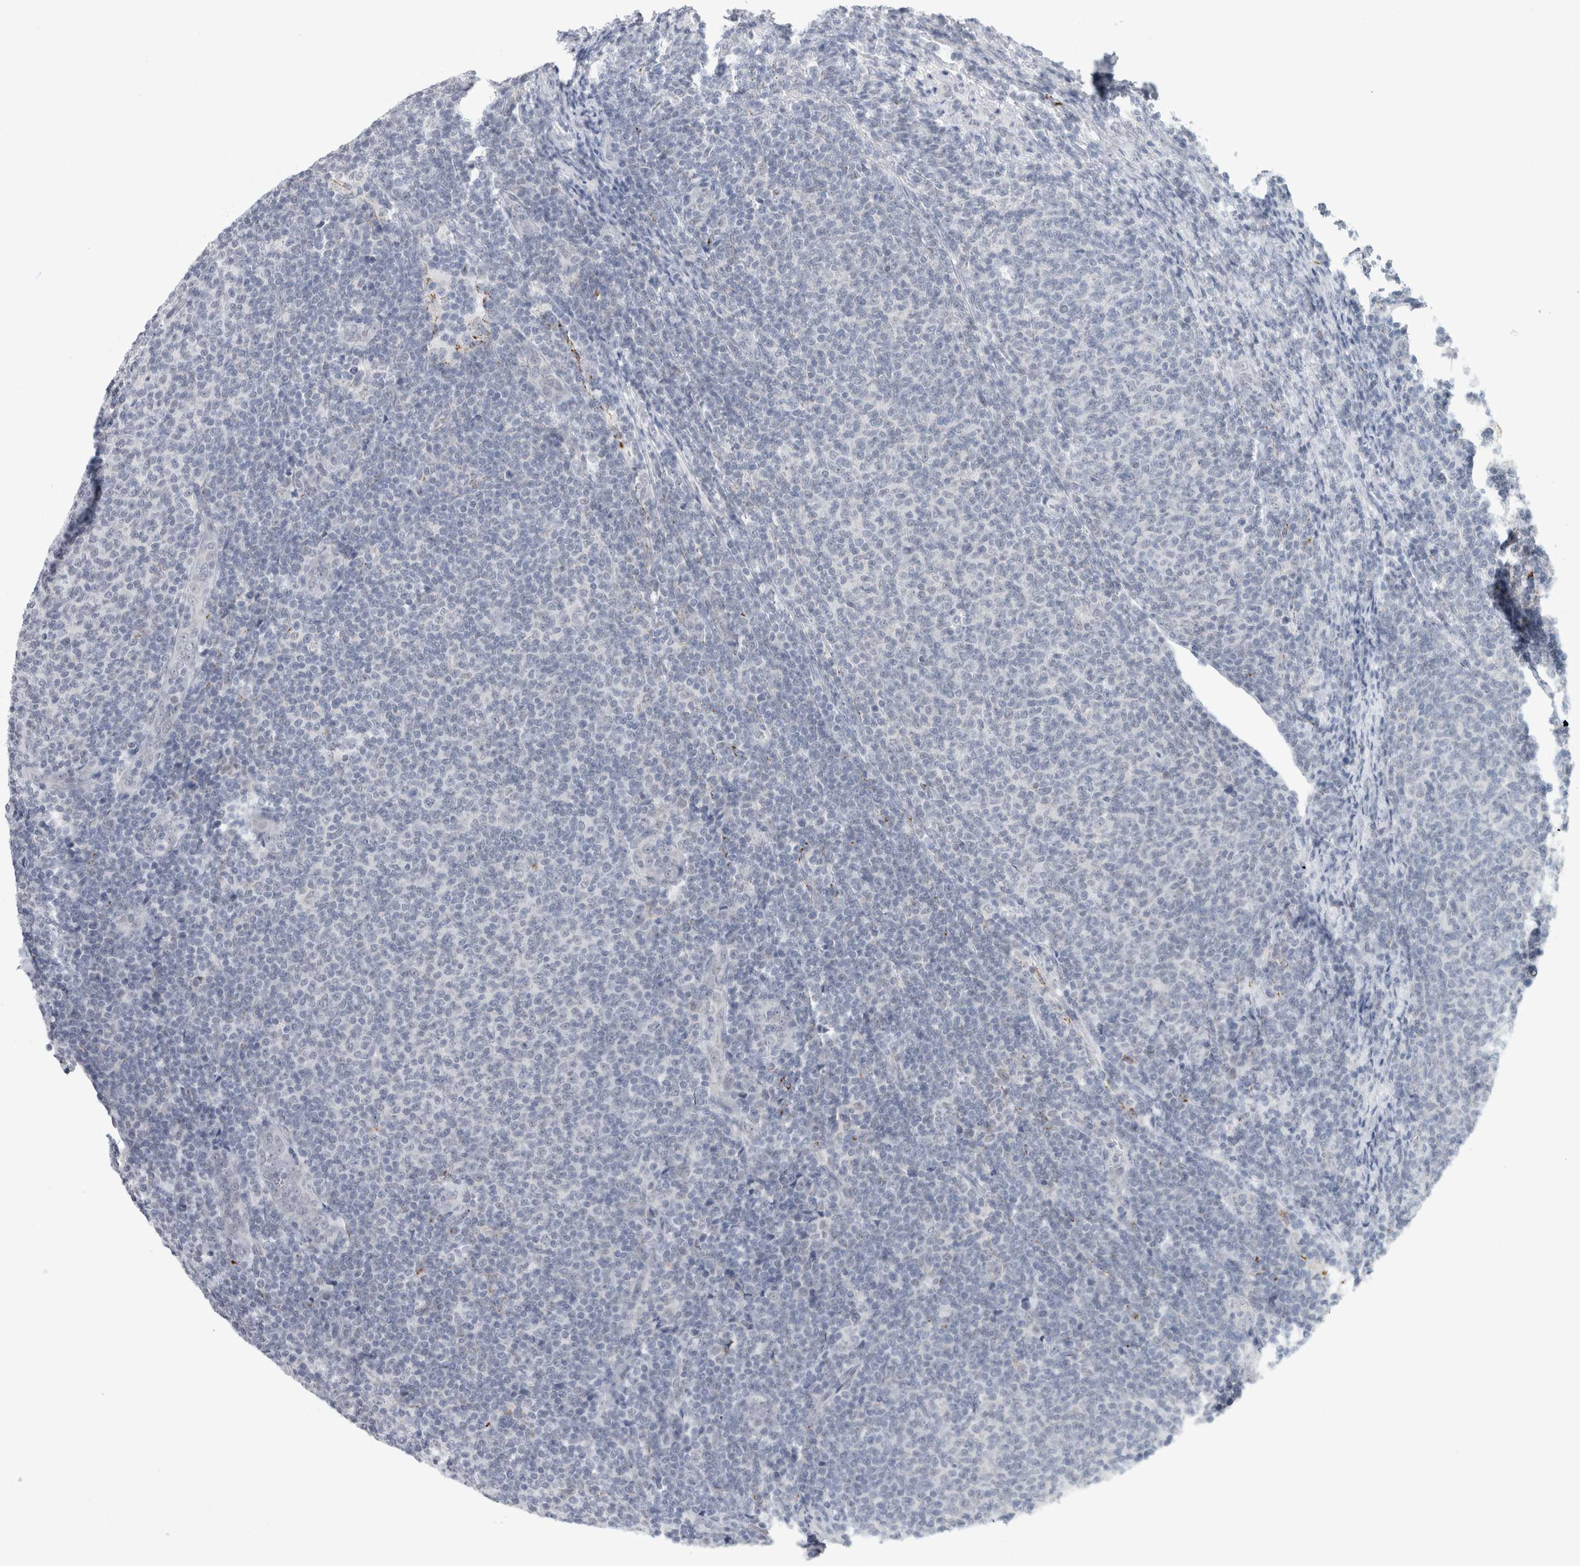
{"staining": {"intensity": "negative", "quantity": "none", "location": "none"}, "tissue": "lymphoma", "cell_type": "Tumor cells", "image_type": "cancer", "snomed": [{"axis": "morphology", "description": "Malignant lymphoma, non-Hodgkin's type, Low grade"}, {"axis": "topography", "description": "Lymph node"}], "caption": "There is no significant expression in tumor cells of lymphoma.", "gene": "NIPA1", "patient": {"sex": "male", "age": 66}}